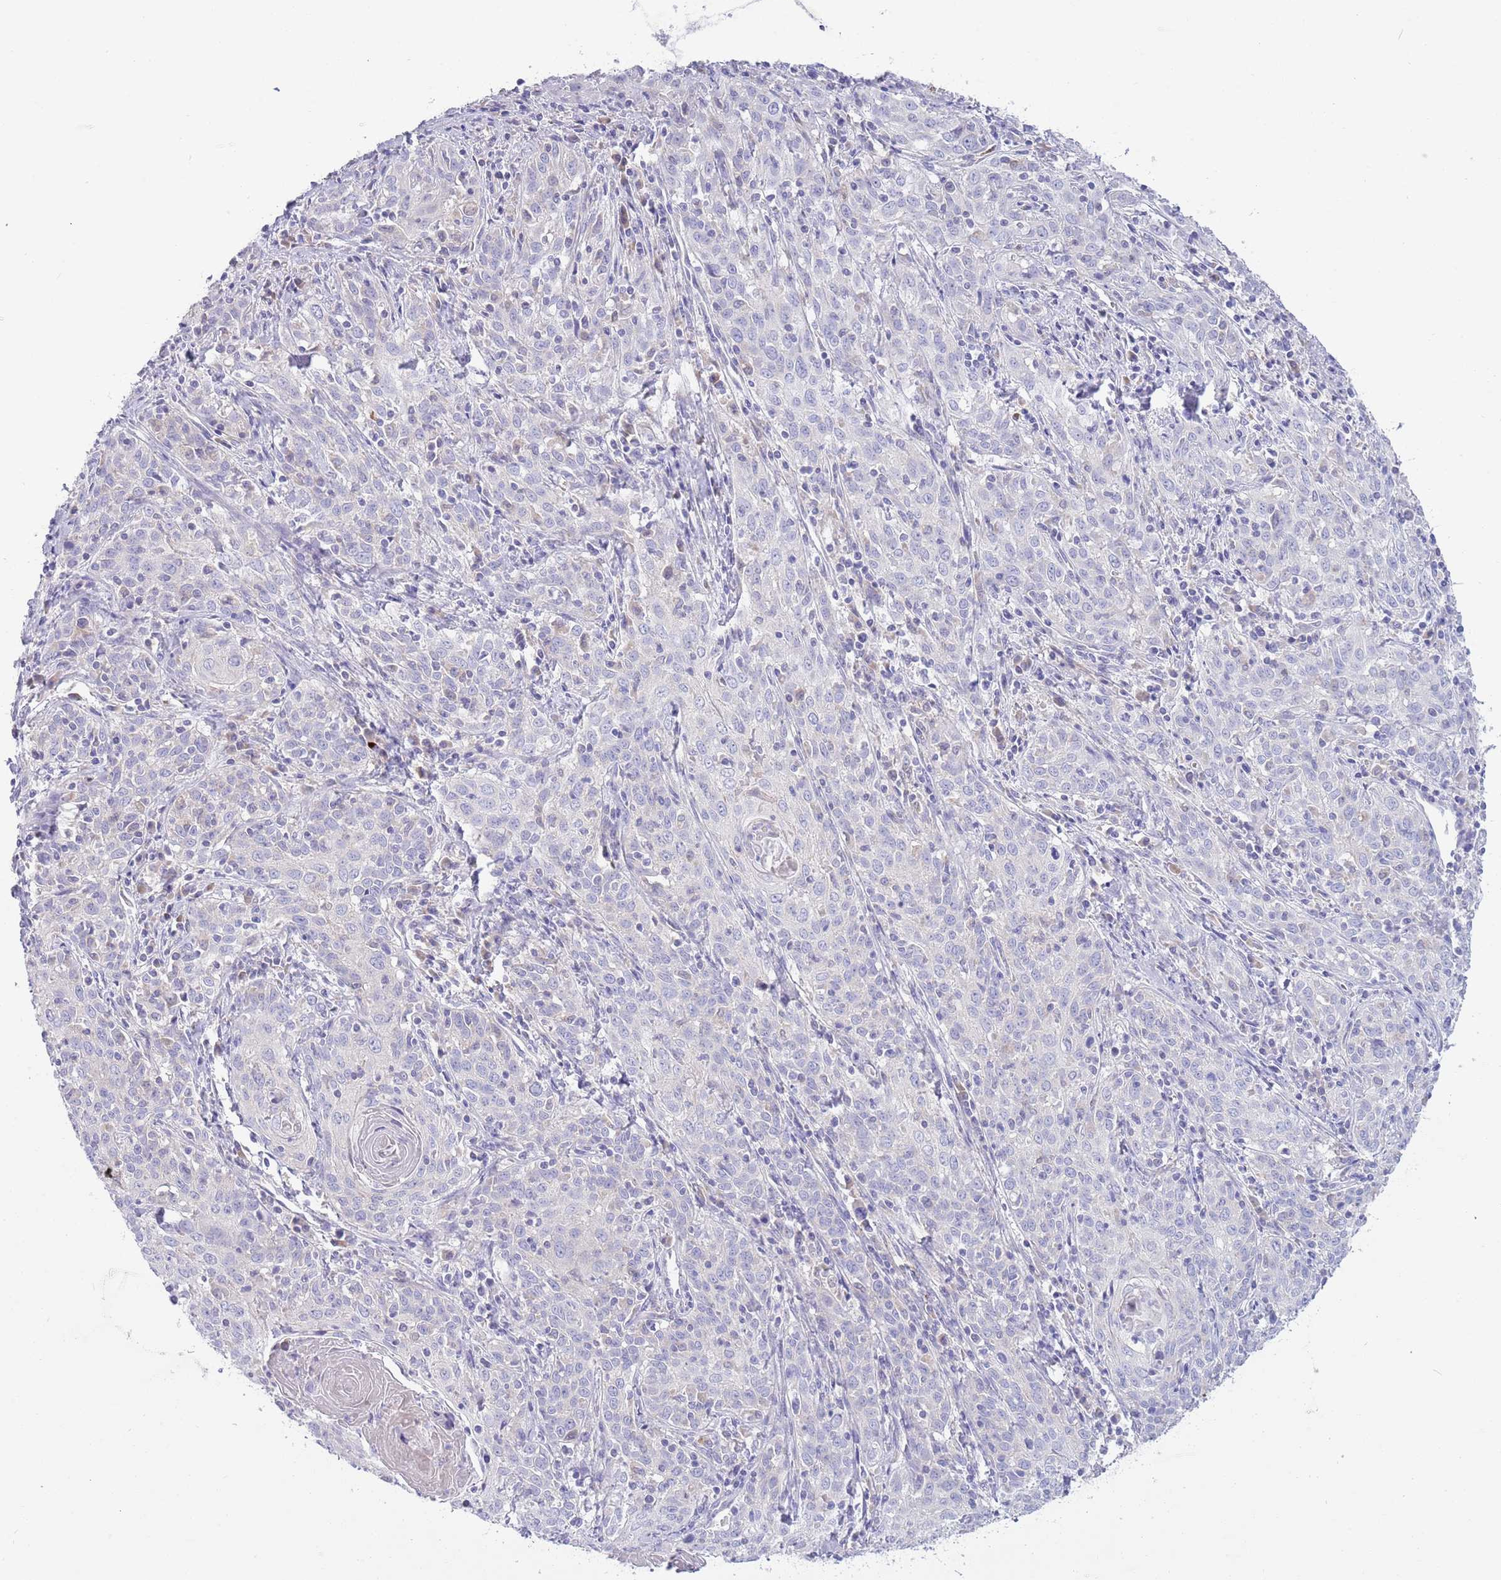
{"staining": {"intensity": "negative", "quantity": "none", "location": "none"}, "tissue": "cervical cancer", "cell_type": "Tumor cells", "image_type": "cancer", "snomed": [{"axis": "morphology", "description": "Squamous cell carcinoma, NOS"}, {"axis": "topography", "description": "Cervix"}], "caption": "Micrograph shows no significant protein expression in tumor cells of cervical cancer (squamous cell carcinoma).", "gene": "DDHD1", "patient": {"sex": "female", "age": 57}}